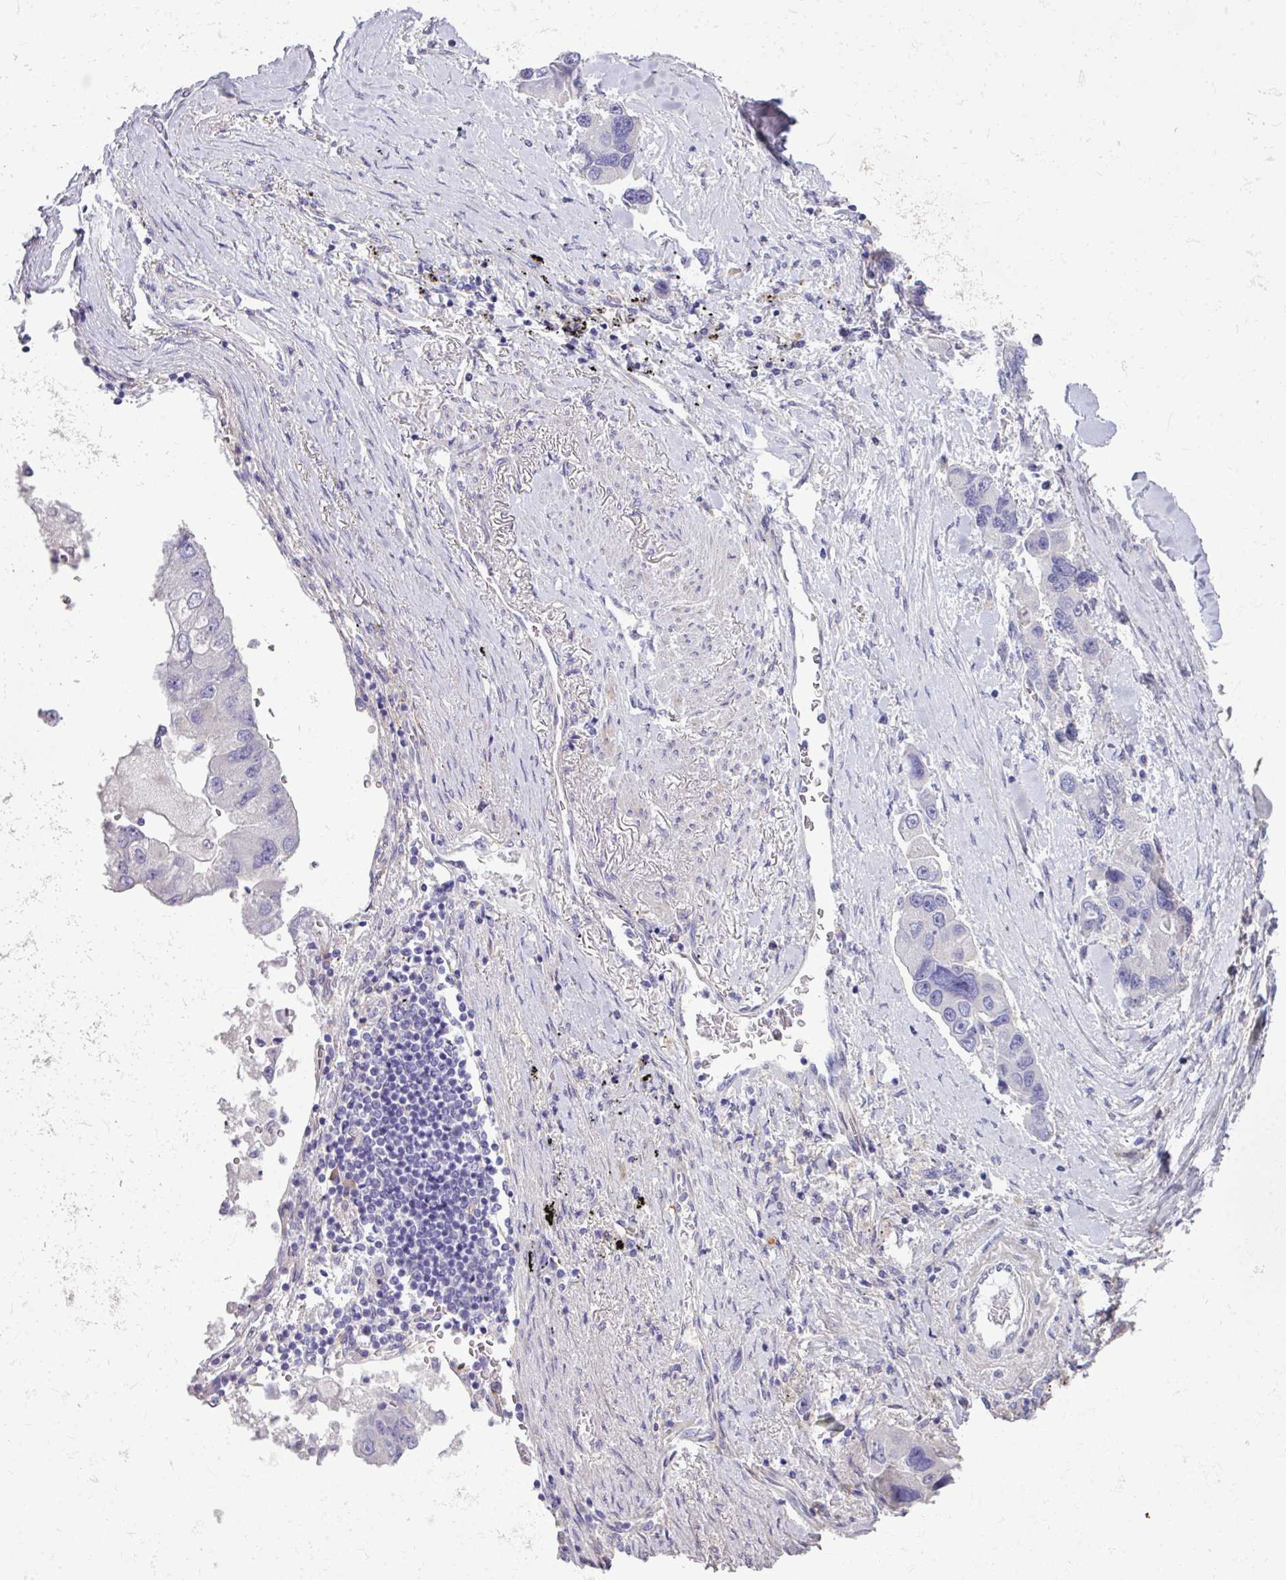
{"staining": {"intensity": "negative", "quantity": "none", "location": "none"}, "tissue": "lung cancer", "cell_type": "Tumor cells", "image_type": "cancer", "snomed": [{"axis": "morphology", "description": "Adenocarcinoma, NOS"}, {"axis": "topography", "description": "Lung"}], "caption": "This photomicrograph is of adenocarcinoma (lung) stained with immunohistochemistry (IHC) to label a protein in brown with the nuclei are counter-stained blue. There is no staining in tumor cells.", "gene": "KIRREL3", "patient": {"sex": "female", "age": 54}}